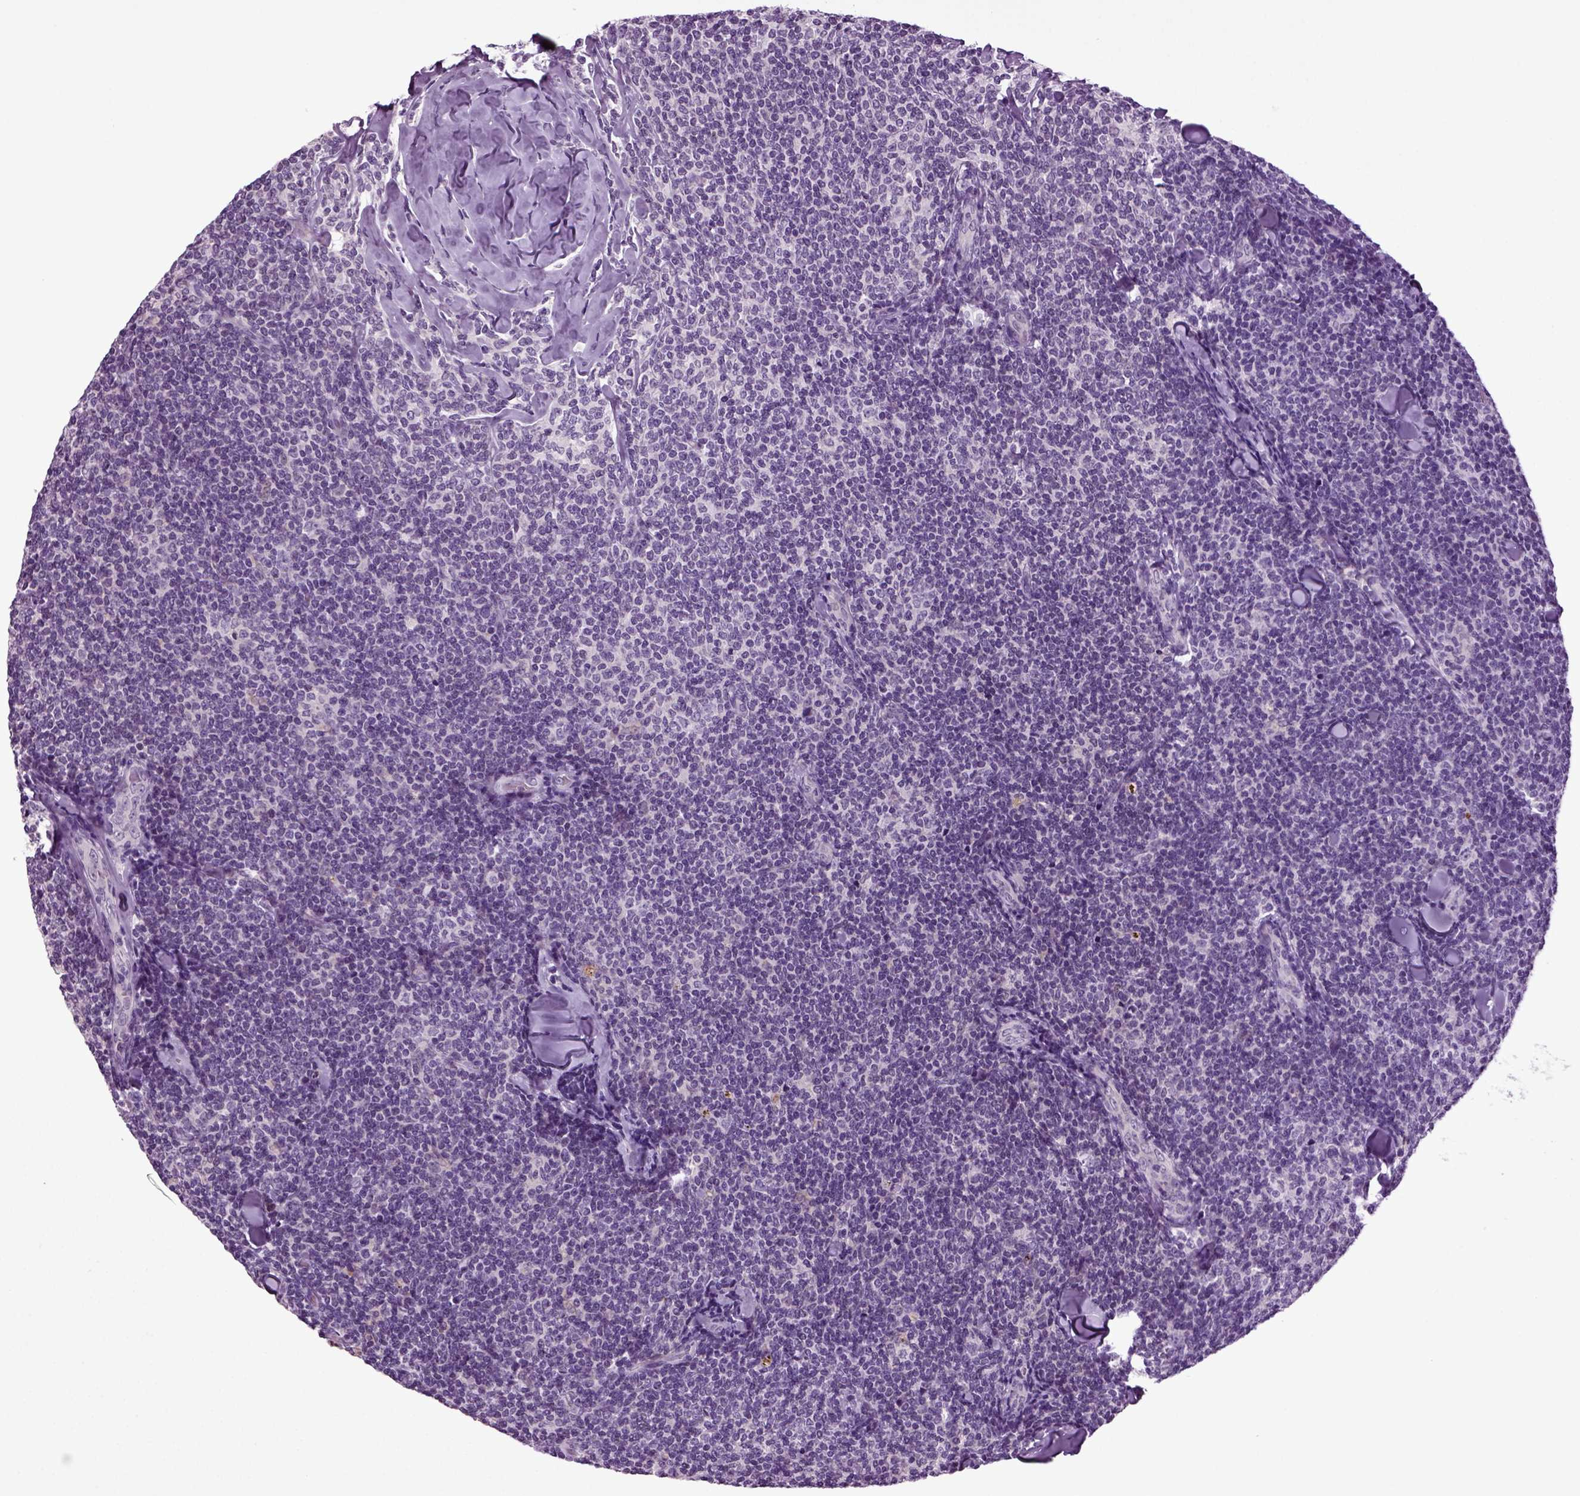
{"staining": {"intensity": "negative", "quantity": "none", "location": "none"}, "tissue": "lymphoma", "cell_type": "Tumor cells", "image_type": "cancer", "snomed": [{"axis": "morphology", "description": "Malignant lymphoma, non-Hodgkin's type, Low grade"}, {"axis": "topography", "description": "Lymph node"}], "caption": "IHC of human low-grade malignant lymphoma, non-Hodgkin's type reveals no staining in tumor cells.", "gene": "FGF11", "patient": {"sex": "female", "age": 56}}